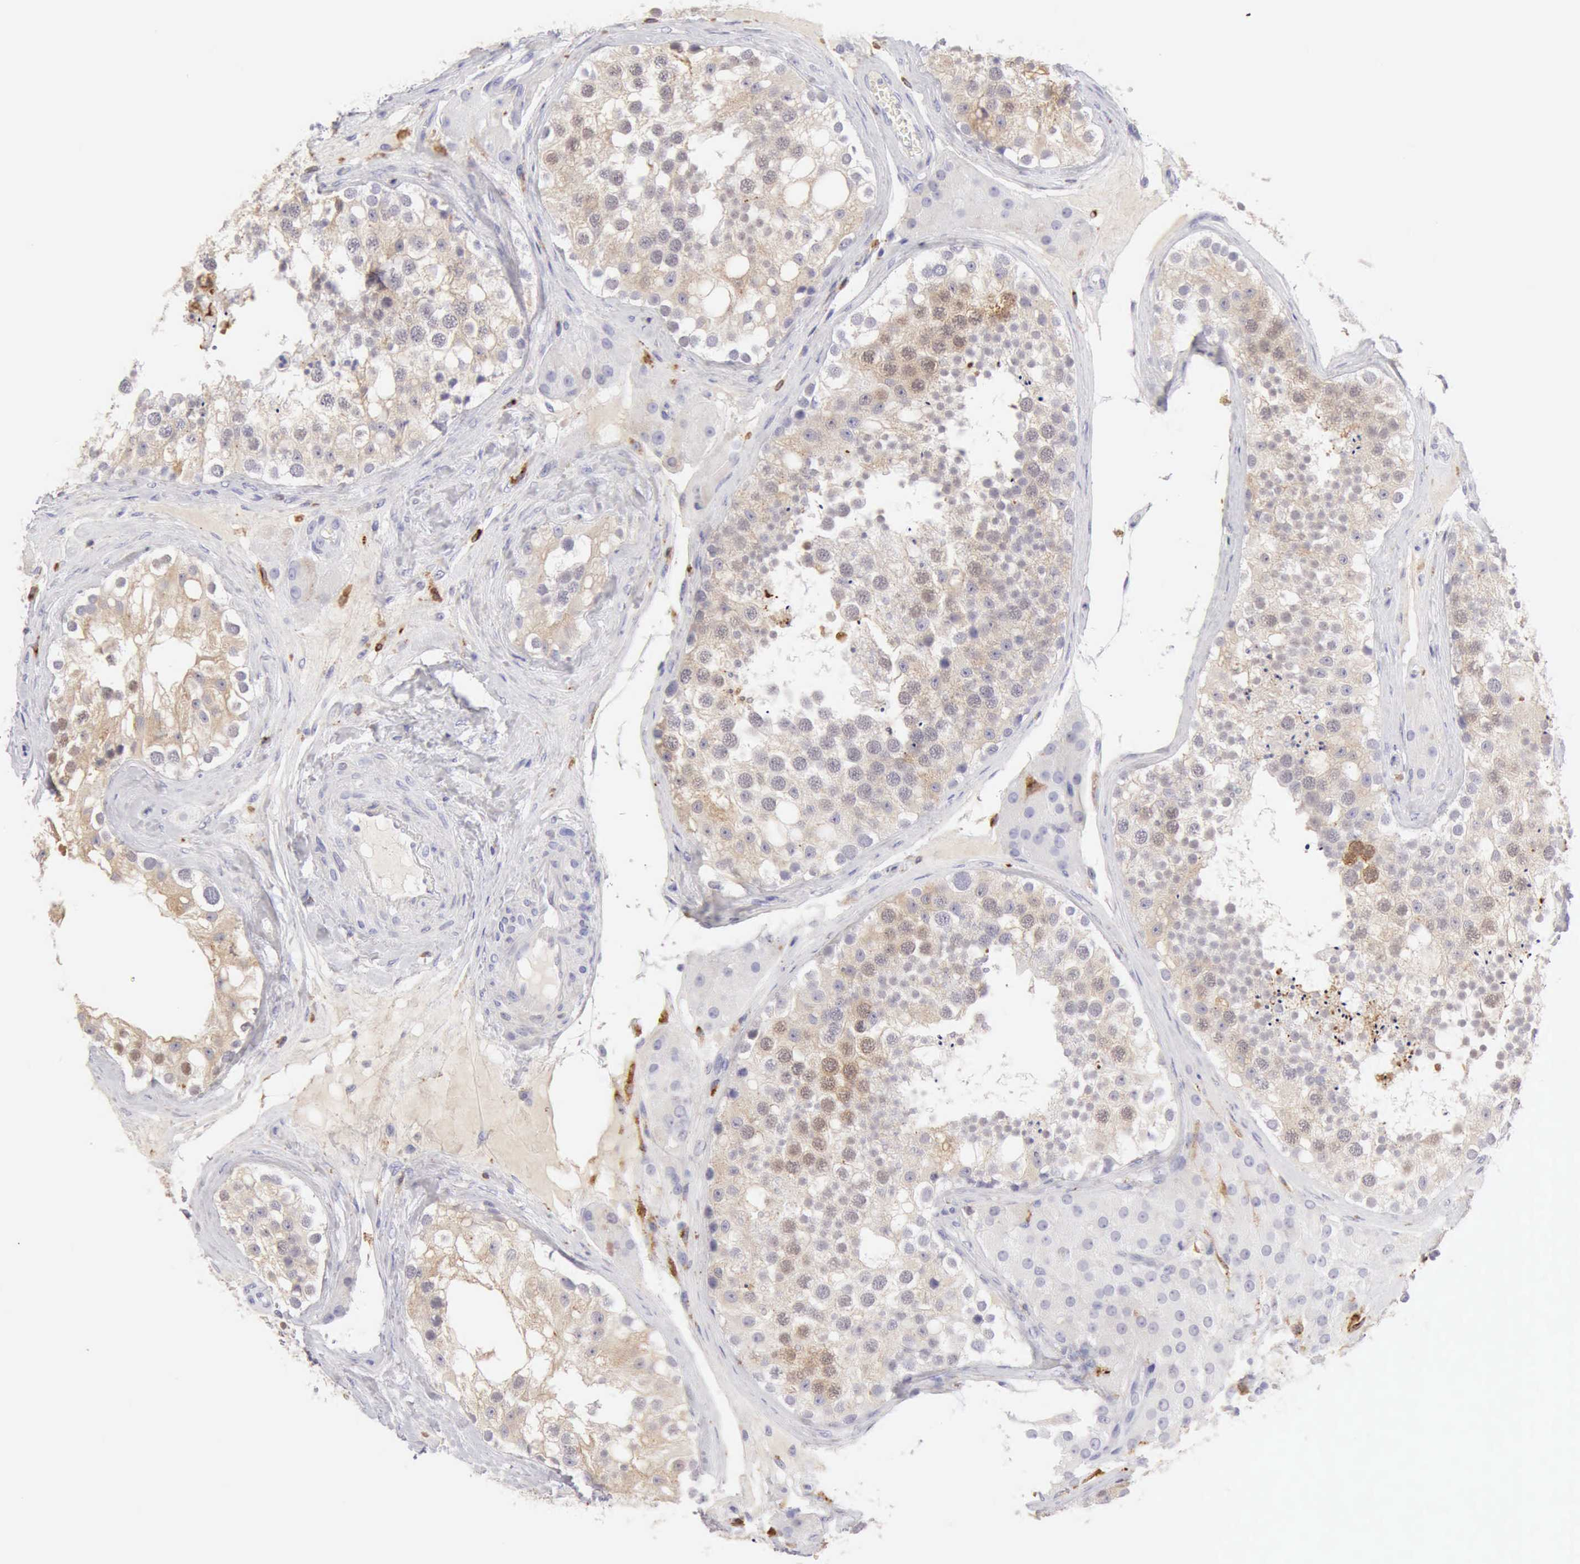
{"staining": {"intensity": "weak", "quantity": "25%-75%", "location": "cytoplasmic/membranous"}, "tissue": "testis", "cell_type": "Cells in seminiferous ducts", "image_type": "normal", "snomed": [{"axis": "morphology", "description": "Normal tissue, NOS"}, {"axis": "topography", "description": "Testis"}], "caption": "The histopathology image demonstrates staining of normal testis, revealing weak cytoplasmic/membranous protein staining (brown color) within cells in seminiferous ducts. The protein of interest is stained brown, and the nuclei are stained in blue (DAB (3,3'-diaminobenzidine) IHC with brightfield microscopy, high magnification).", "gene": "RNASE1", "patient": {"sex": "male", "age": 68}}